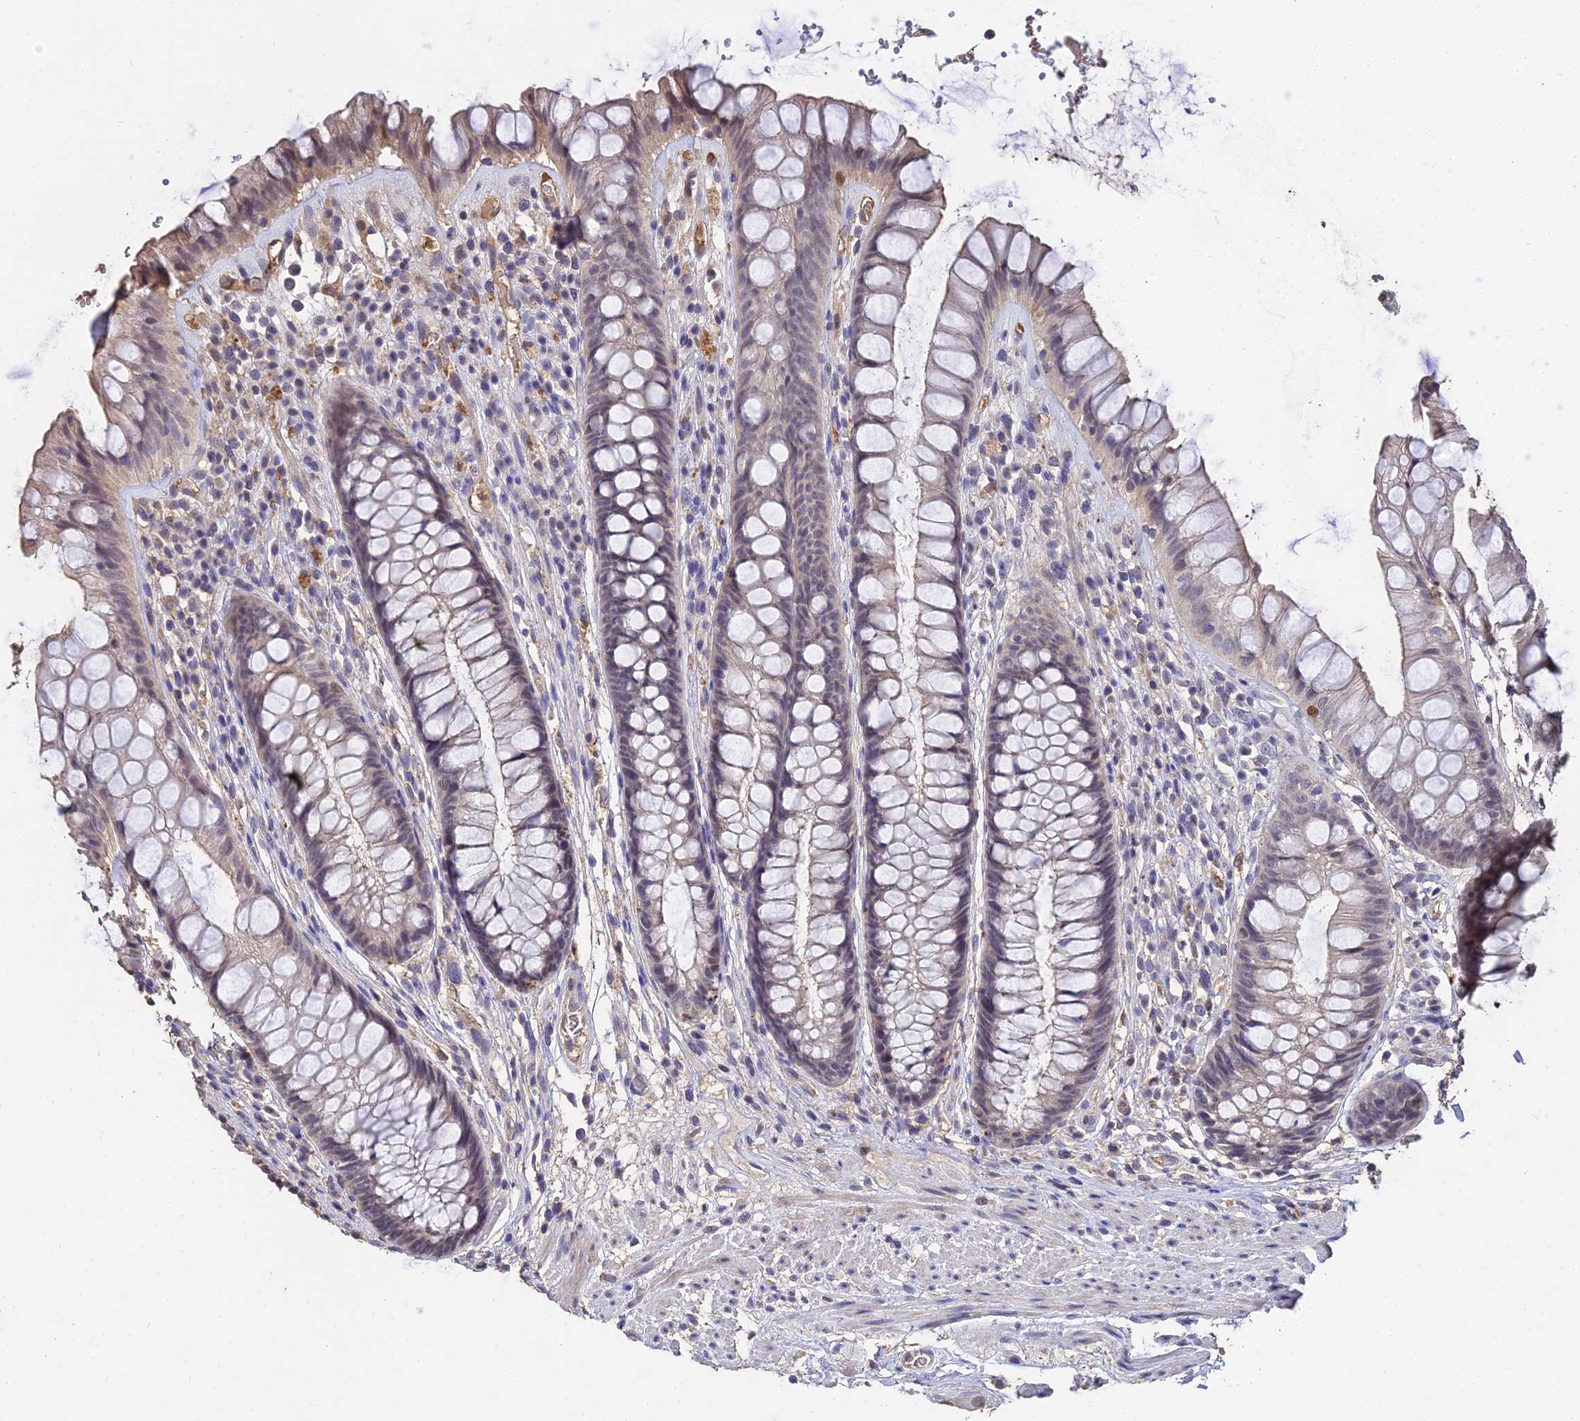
{"staining": {"intensity": "weak", "quantity": "25%-75%", "location": "cytoplasmic/membranous,nuclear"}, "tissue": "rectum", "cell_type": "Glandular cells", "image_type": "normal", "snomed": [{"axis": "morphology", "description": "Normal tissue, NOS"}, {"axis": "topography", "description": "Rectum"}], "caption": "This histopathology image exhibits immunohistochemistry (IHC) staining of benign human rectum, with low weak cytoplasmic/membranous,nuclear expression in about 25%-75% of glandular cells.", "gene": "LSM5", "patient": {"sex": "male", "age": 74}}